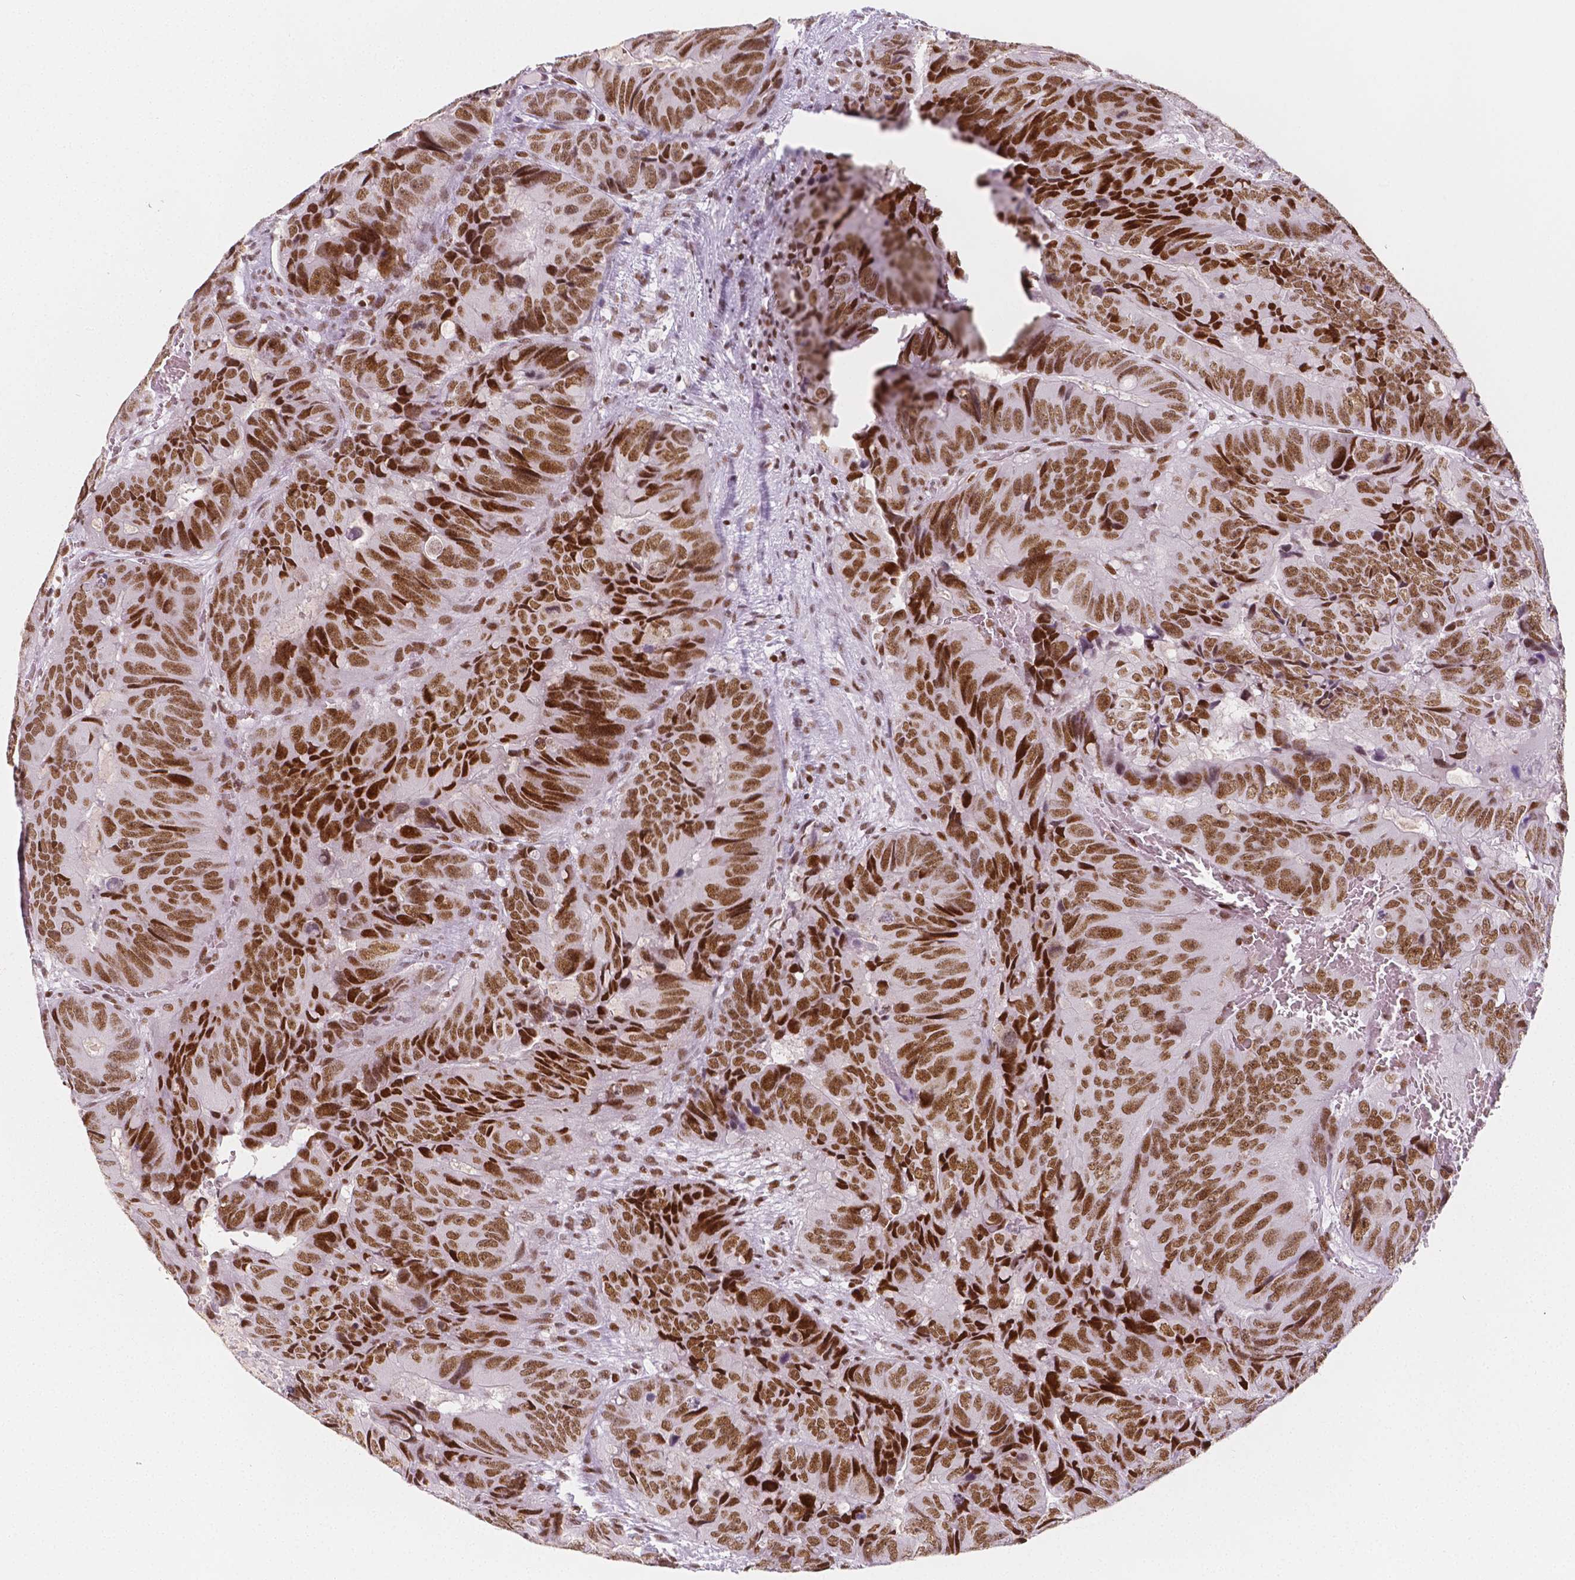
{"staining": {"intensity": "strong", "quantity": ">75%", "location": "nuclear"}, "tissue": "colorectal cancer", "cell_type": "Tumor cells", "image_type": "cancer", "snomed": [{"axis": "morphology", "description": "Adenocarcinoma, NOS"}, {"axis": "topography", "description": "Colon"}], "caption": "Immunohistochemistry of human colorectal cancer (adenocarcinoma) shows high levels of strong nuclear staining in about >75% of tumor cells.", "gene": "HDAC1", "patient": {"sex": "male", "age": 79}}